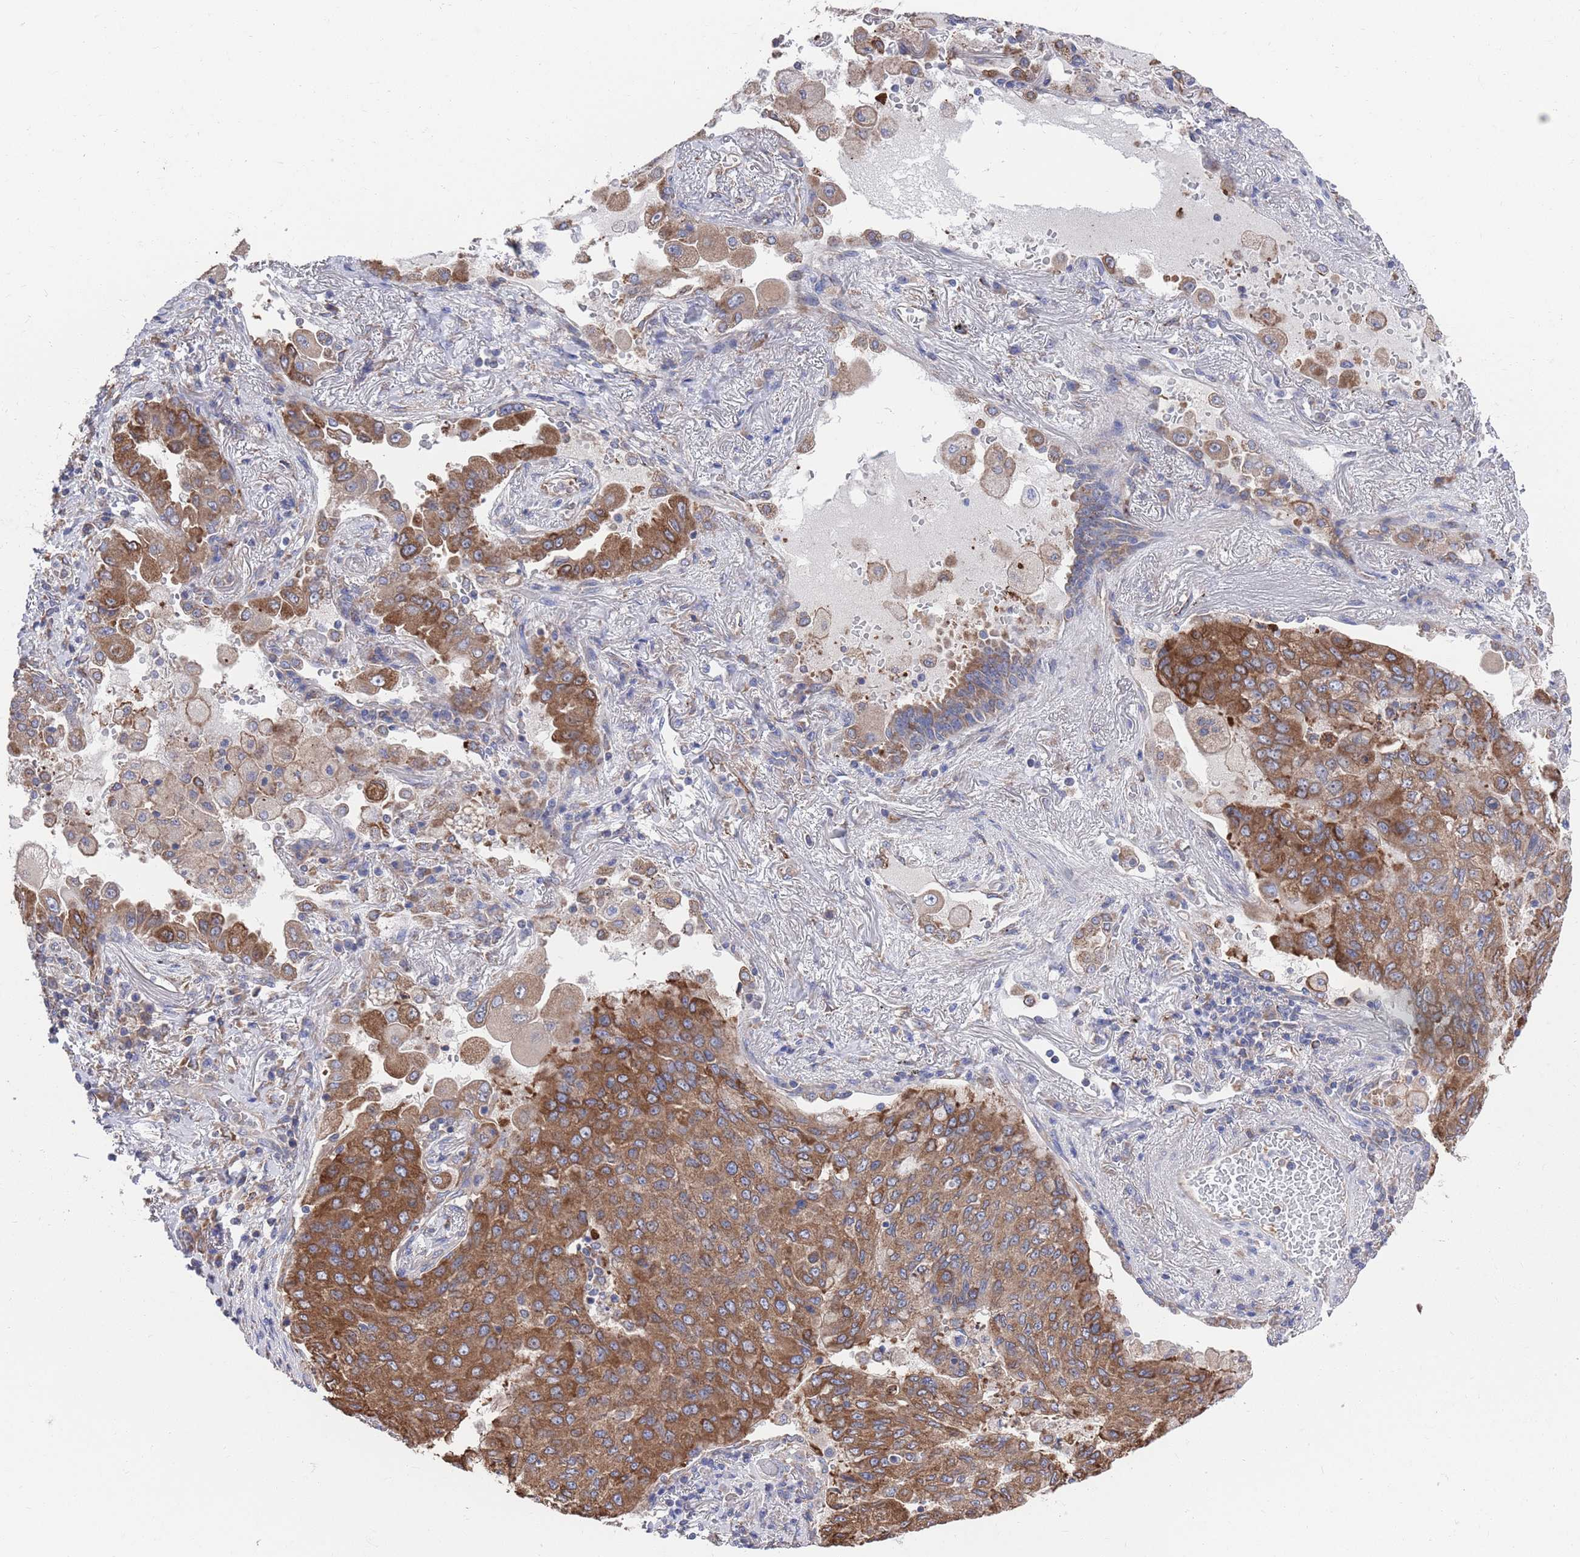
{"staining": {"intensity": "moderate", "quantity": ">75%", "location": "cytoplasmic/membranous"}, "tissue": "lung cancer", "cell_type": "Tumor cells", "image_type": "cancer", "snomed": [{"axis": "morphology", "description": "Squamous cell carcinoma, NOS"}, {"axis": "topography", "description": "Lung"}], "caption": "The histopathology image shows a brown stain indicating the presence of a protein in the cytoplasmic/membranous of tumor cells in lung cancer.", "gene": "GID8", "patient": {"sex": "male", "age": 74}}